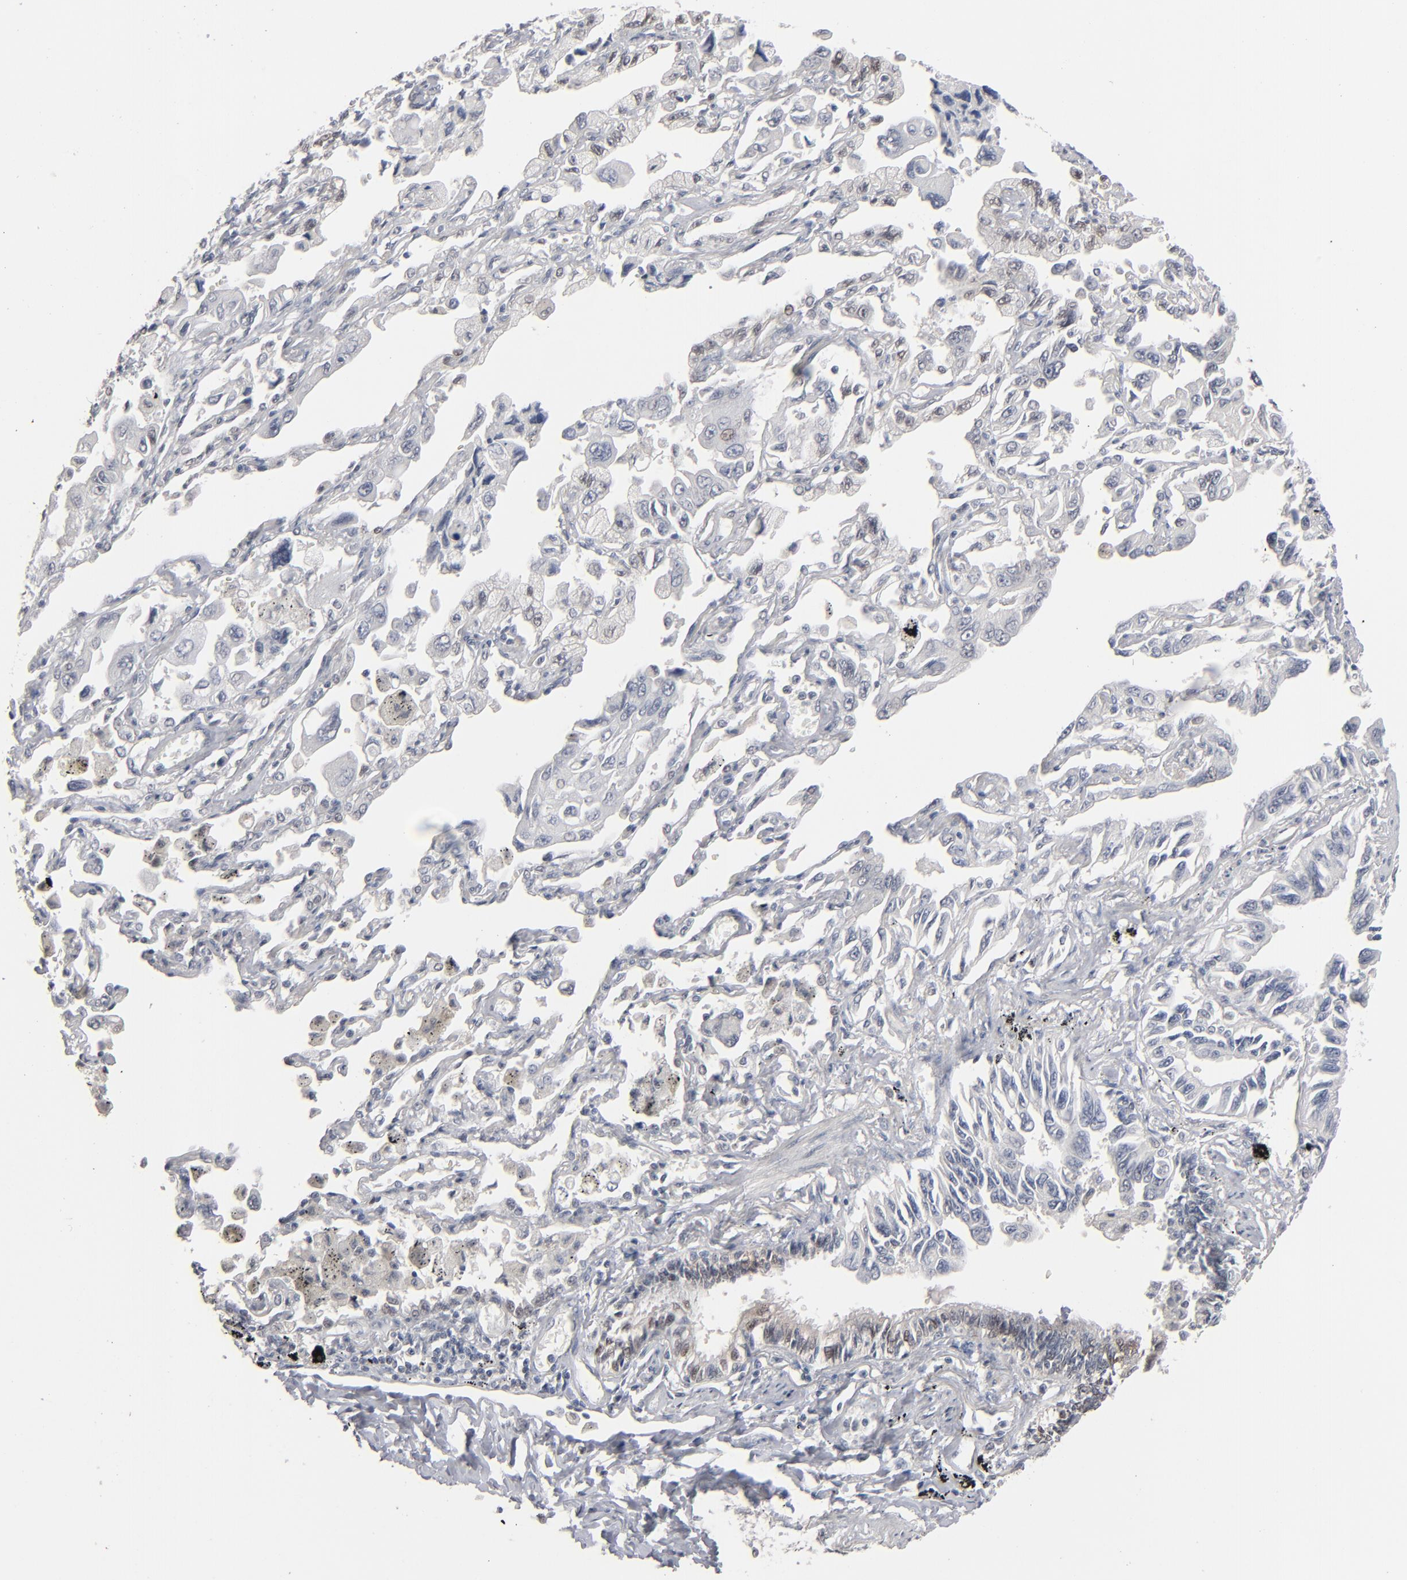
{"staining": {"intensity": "negative", "quantity": "none", "location": "none"}, "tissue": "lung cancer", "cell_type": "Tumor cells", "image_type": "cancer", "snomed": [{"axis": "morphology", "description": "Adenocarcinoma, NOS"}, {"axis": "topography", "description": "Lung"}], "caption": "An immunohistochemistry micrograph of adenocarcinoma (lung) is shown. There is no staining in tumor cells of adenocarcinoma (lung).", "gene": "IRF9", "patient": {"sex": "male", "age": 64}}